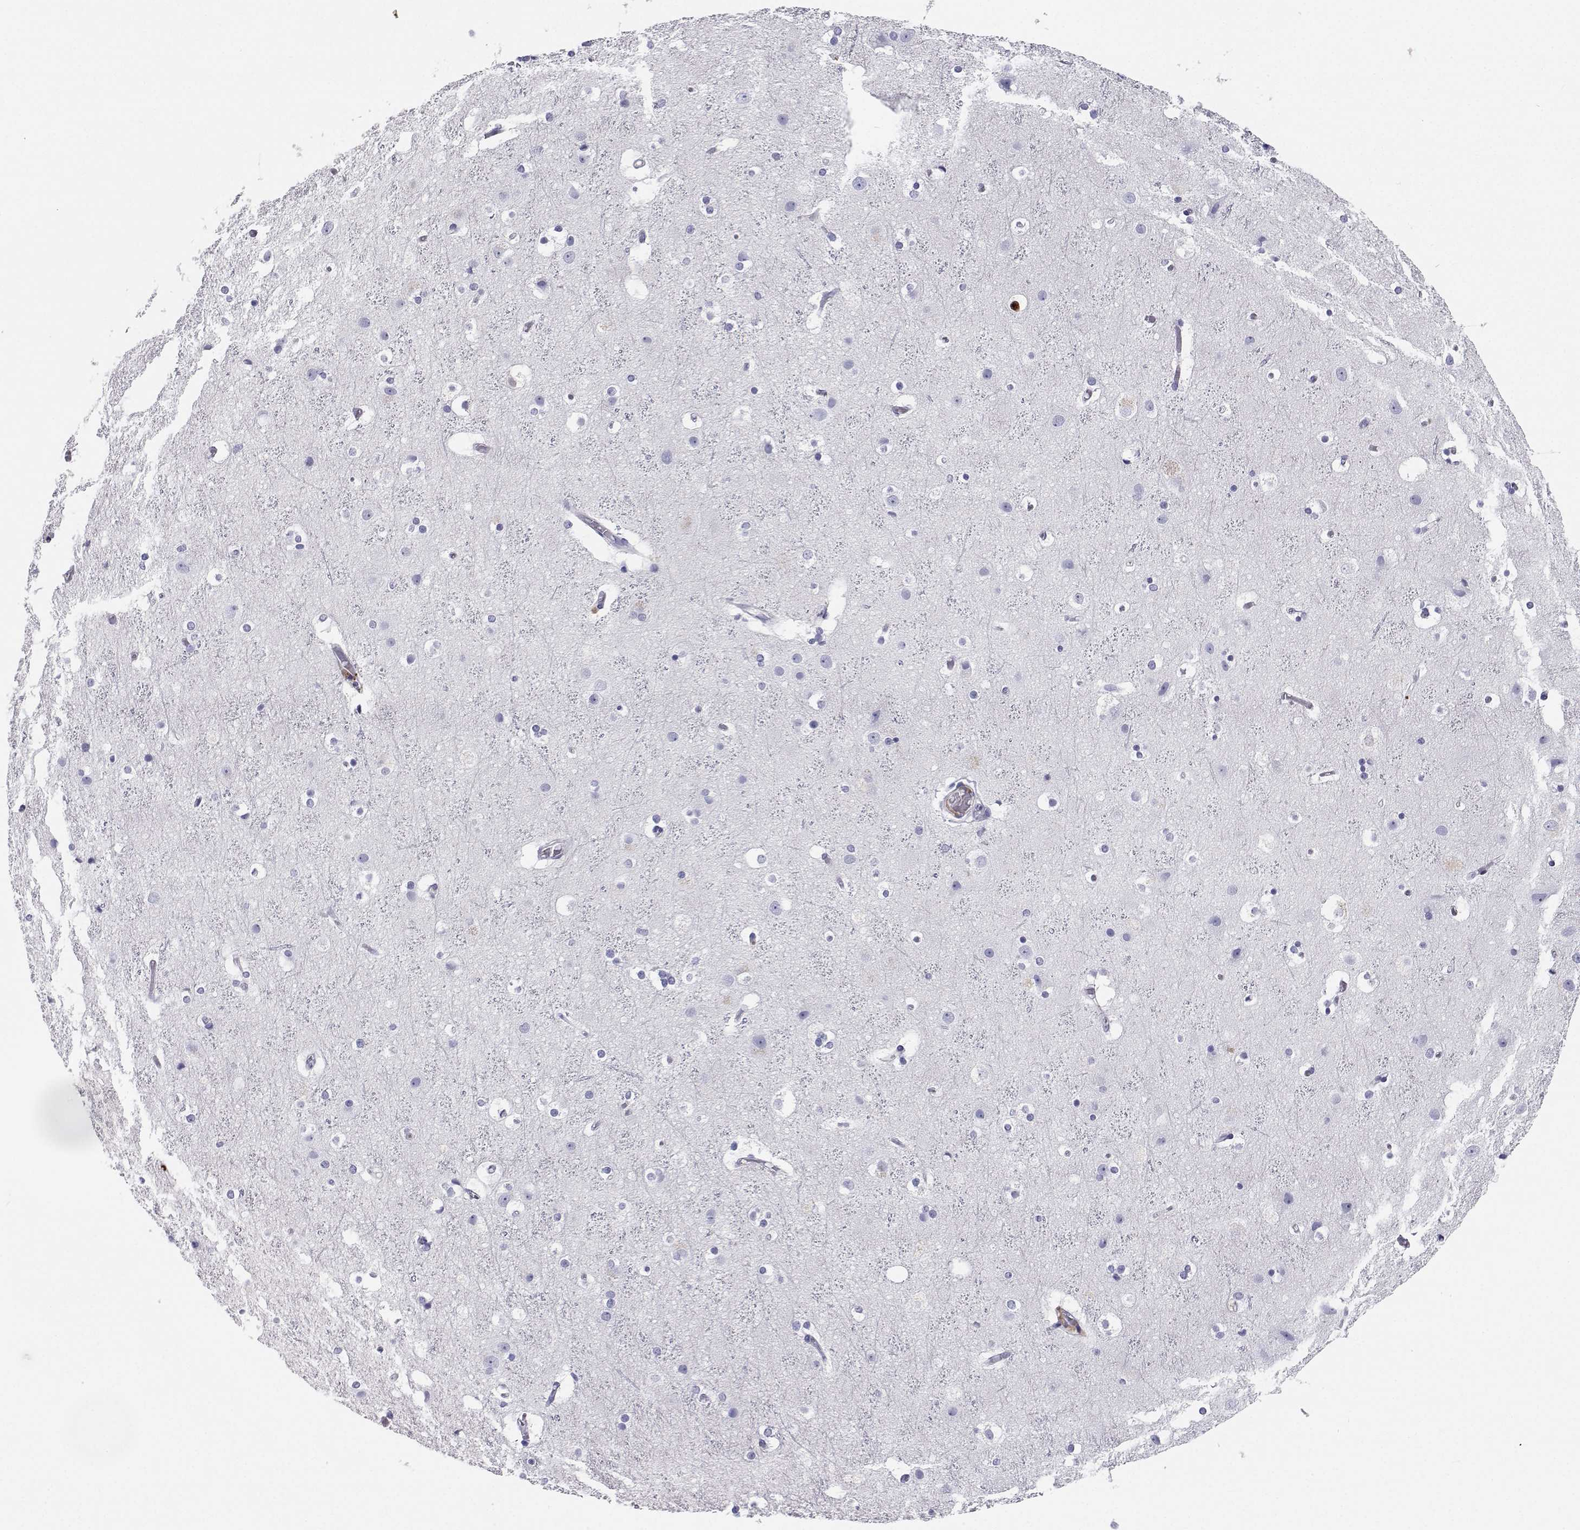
{"staining": {"intensity": "negative", "quantity": "none", "location": "none"}, "tissue": "cerebral cortex", "cell_type": "Endothelial cells", "image_type": "normal", "snomed": [{"axis": "morphology", "description": "Normal tissue, NOS"}, {"axis": "topography", "description": "Cerebral cortex"}], "caption": "Unremarkable cerebral cortex was stained to show a protein in brown. There is no significant staining in endothelial cells.", "gene": "BHMT", "patient": {"sex": "female", "age": 52}}